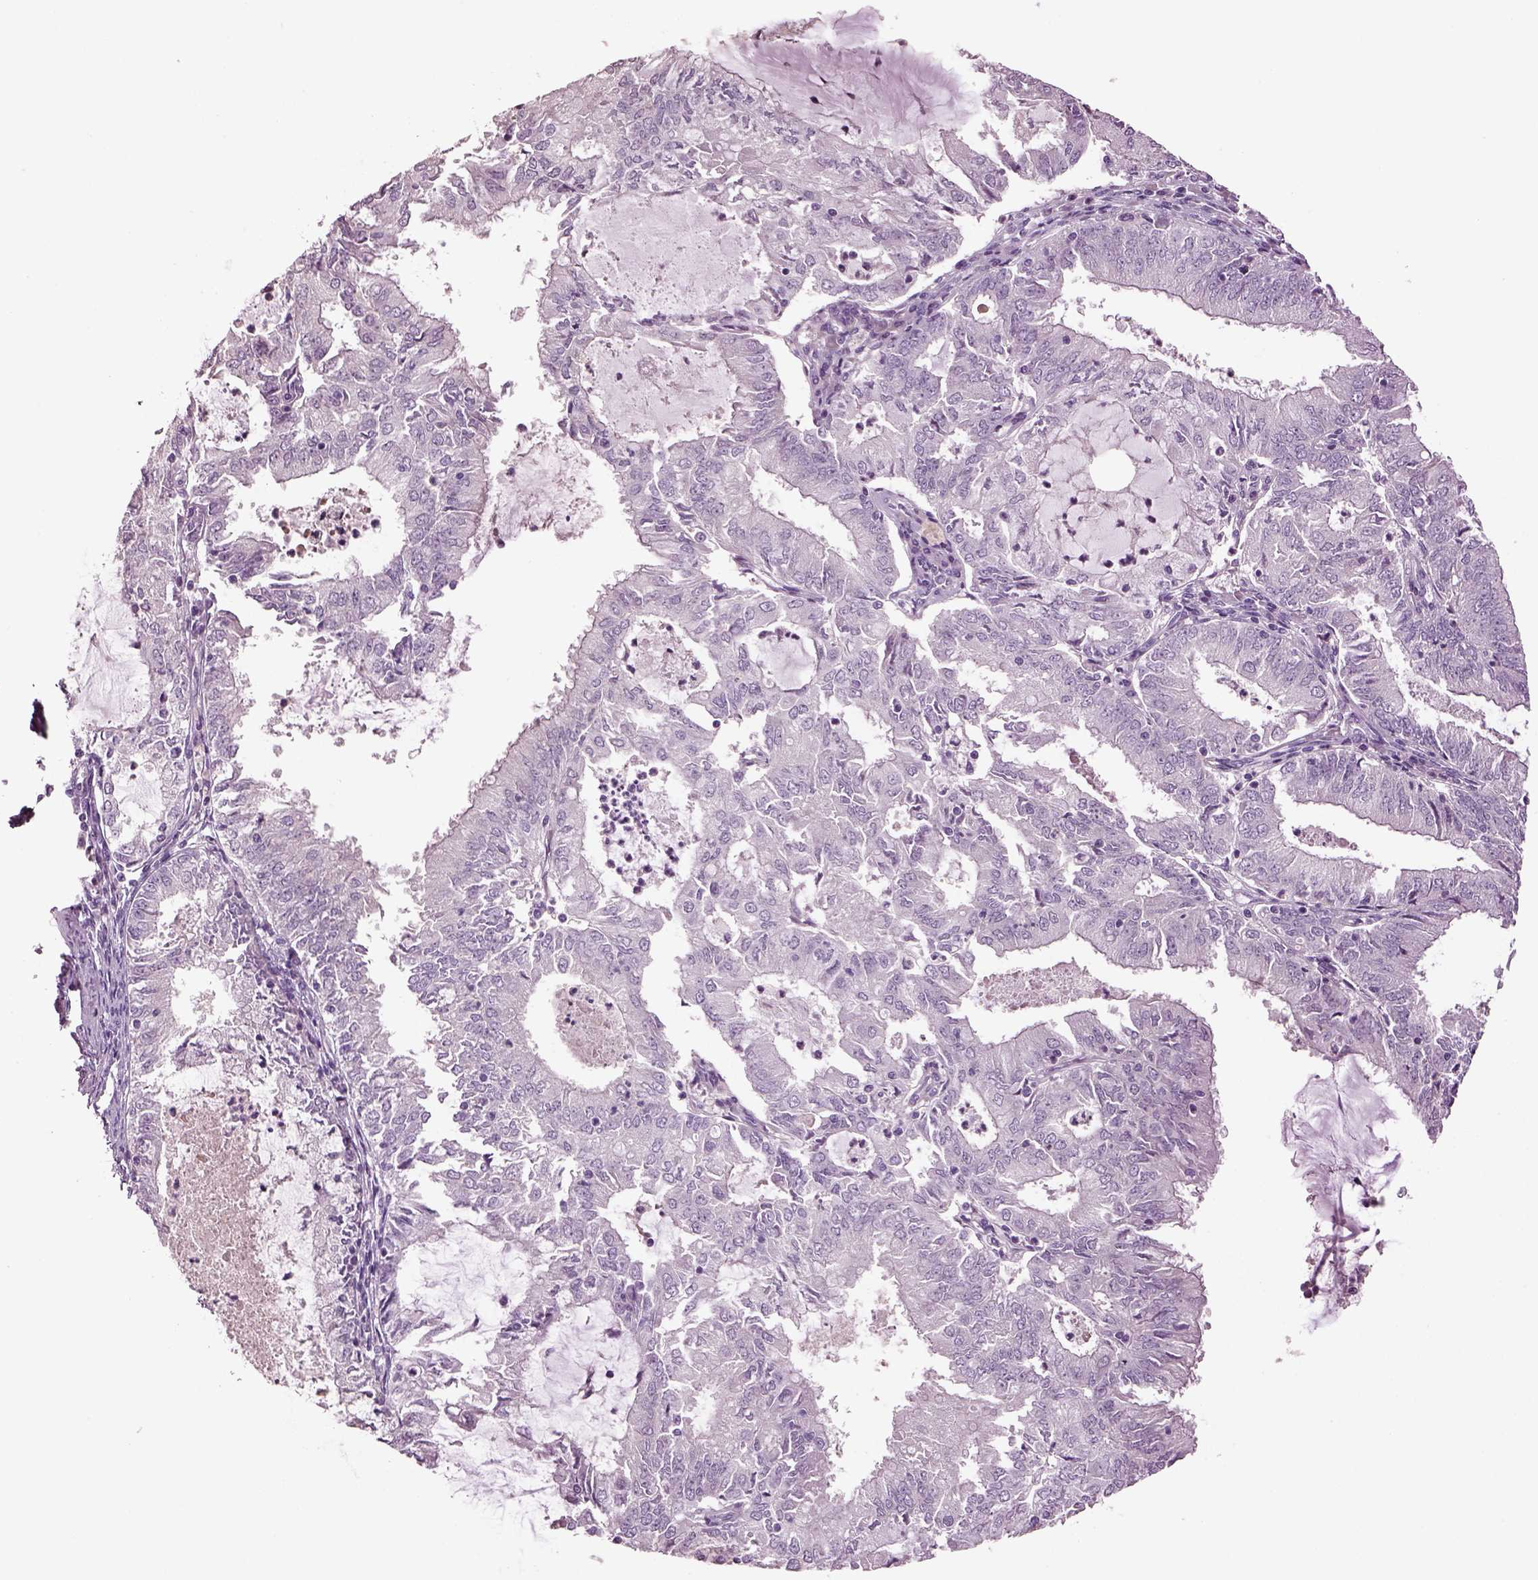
{"staining": {"intensity": "negative", "quantity": "none", "location": "none"}, "tissue": "endometrial cancer", "cell_type": "Tumor cells", "image_type": "cancer", "snomed": [{"axis": "morphology", "description": "Adenocarcinoma, NOS"}, {"axis": "topography", "description": "Endometrium"}], "caption": "IHC of human endometrial cancer displays no expression in tumor cells. Brightfield microscopy of immunohistochemistry stained with DAB (brown) and hematoxylin (blue), captured at high magnification.", "gene": "GUCA1A", "patient": {"sex": "female", "age": 57}}